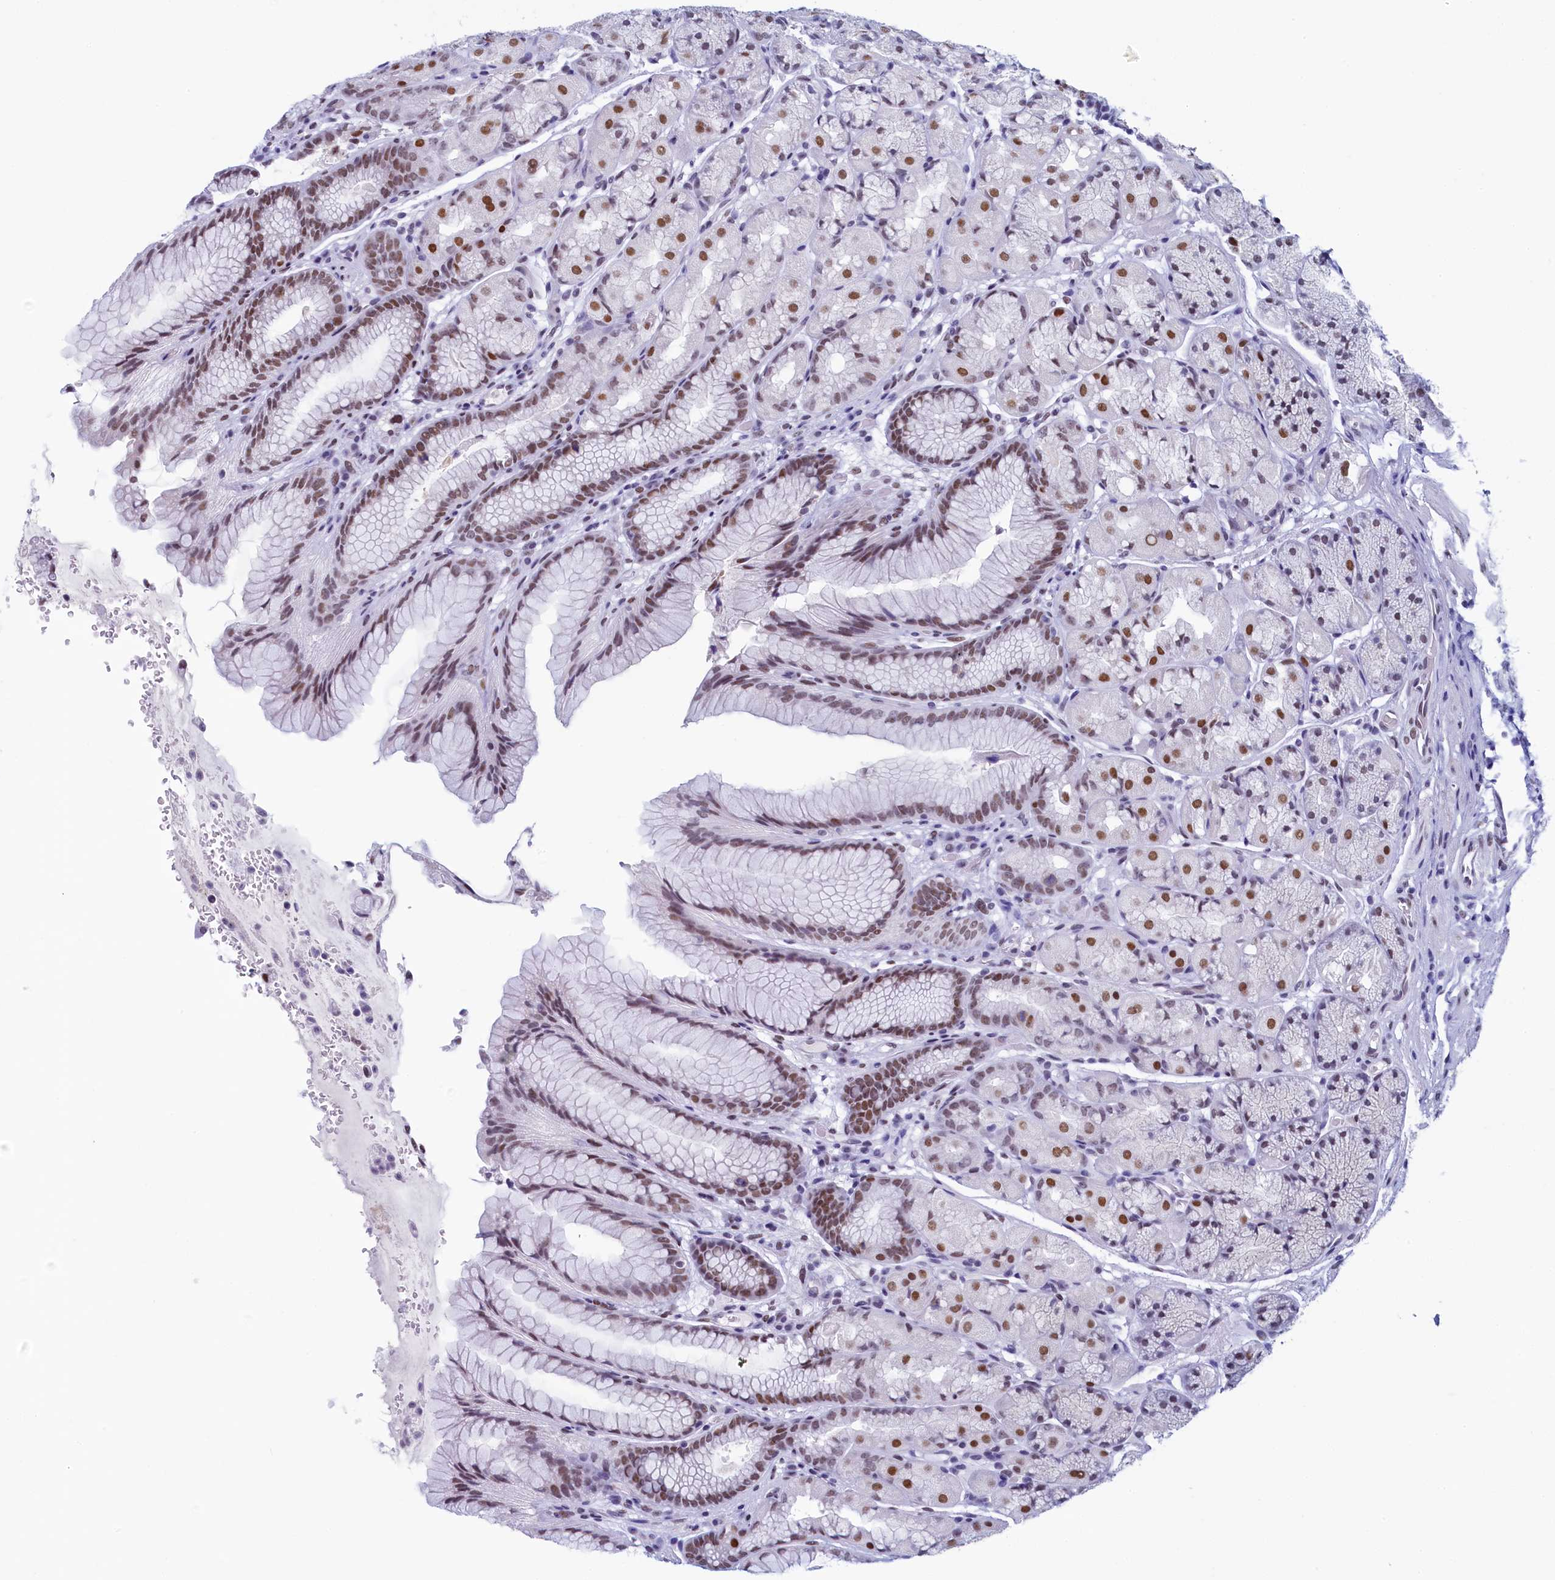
{"staining": {"intensity": "moderate", "quantity": "25%-75%", "location": "nuclear"}, "tissue": "stomach", "cell_type": "Glandular cells", "image_type": "normal", "snomed": [{"axis": "morphology", "description": "Normal tissue, NOS"}, {"axis": "topography", "description": "Stomach"}], "caption": "Moderate nuclear staining for a protein is seen in about 25%-75% of glandular cells of unremarkable stomach using IHC.", "gene": "SUGP2", "patient": {"sex": "male", "age": 63}}